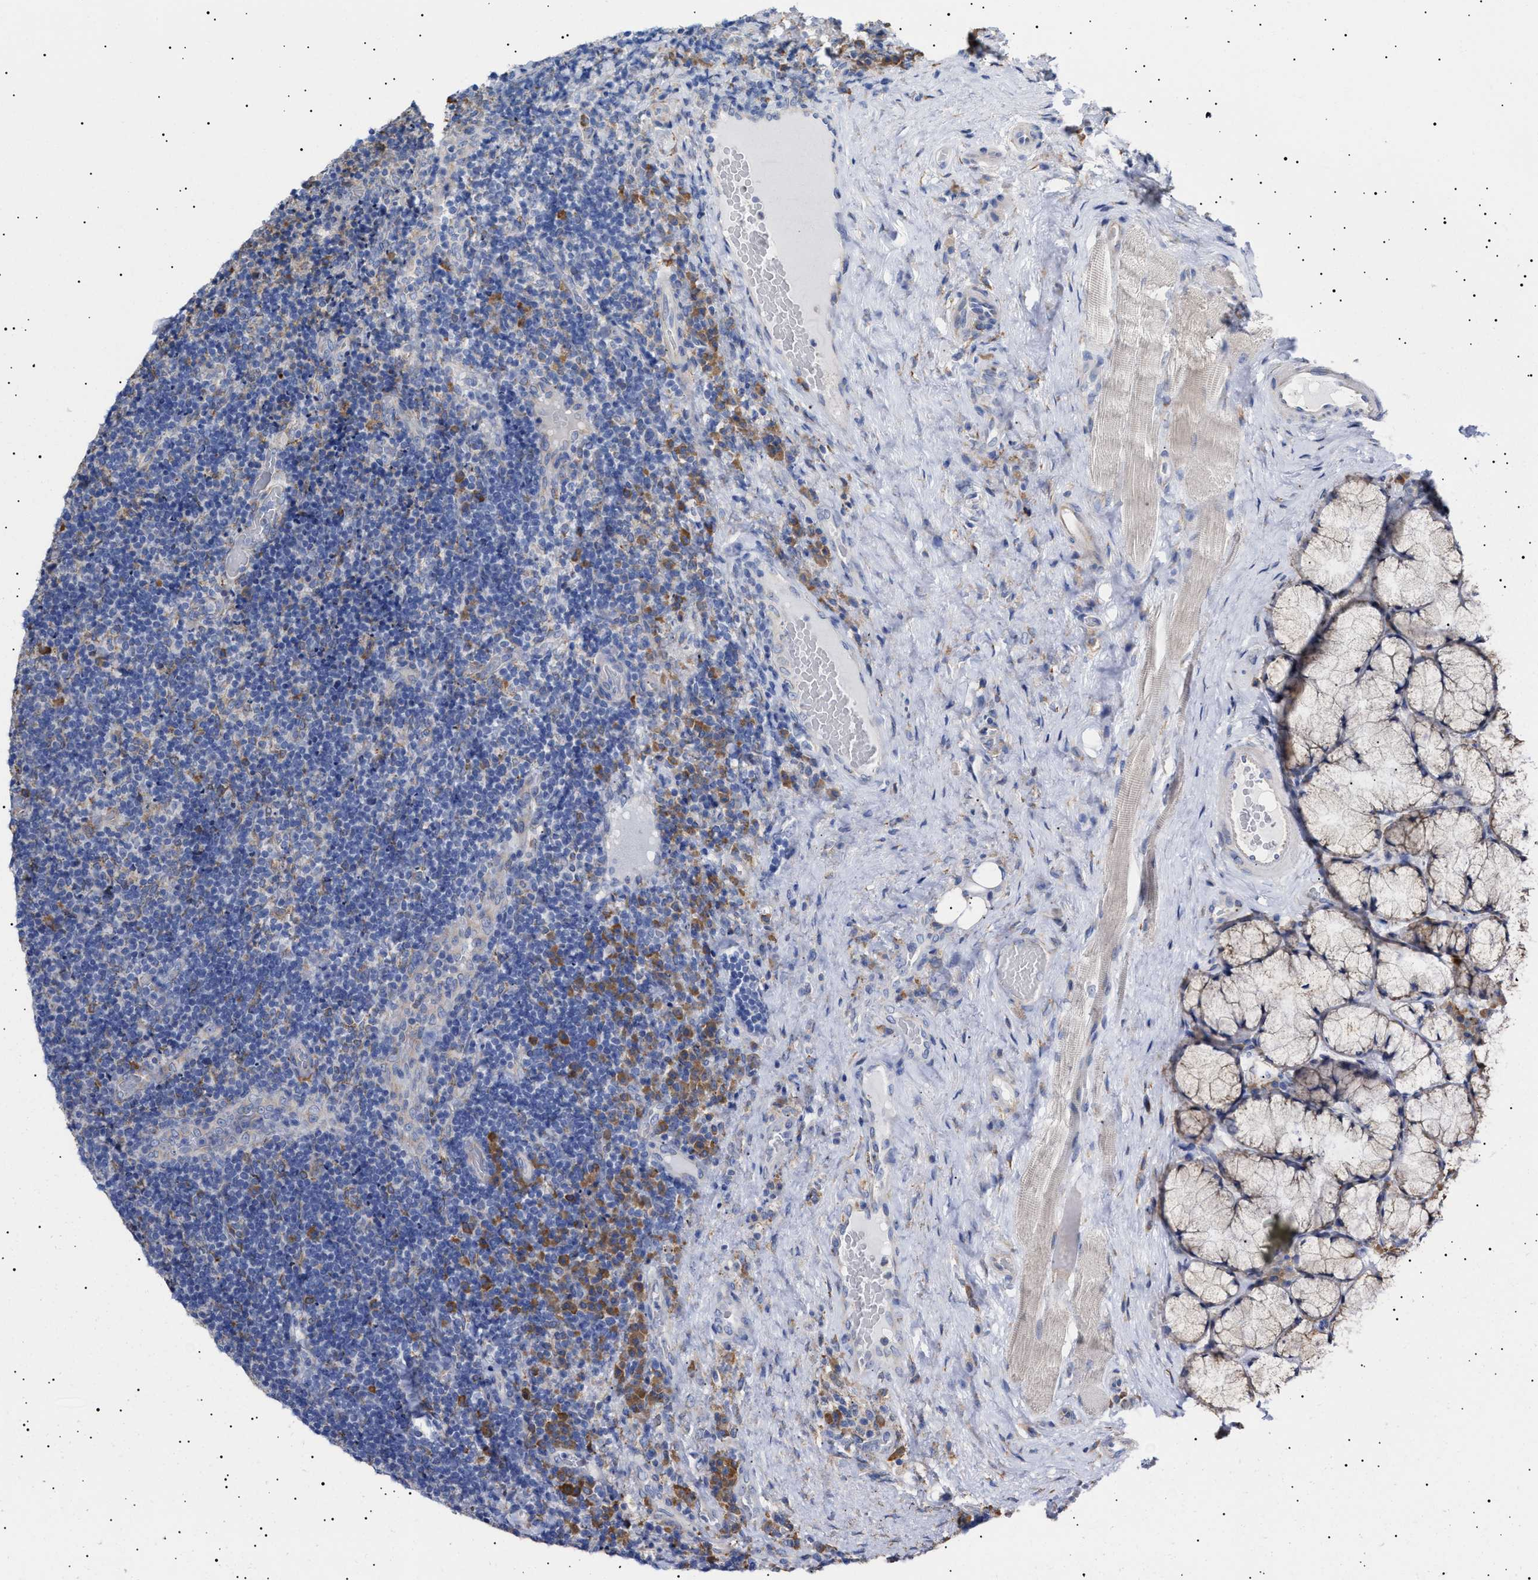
{"staining": {"intensity": "moderate", "quantity": "<25%", "location": "cytoplasmic/membranous"}, "tissue": "lymphoma", "cell_type": "Tumor cells", "image_type": "cancer", "snomed": [{"axis": "morphology", "description": "Malignant lymphoma, non-Hodgkin's type, High grade"}, {"axis": "topography", "description": "Tonsil"}], "caption": "A high-resolution micrograph shows immunohistochemistry (IHC) staining of lymphoma, which reveals moderate cytoplasmic/membranous staining in approximately <25% of tumor cells. The staining was performed using DAB, with brown indicating positive protein expression. Nuclei are stained blue with hematoxylin.", "gene": "ERCC6L2", "patient": {"sex": "female", "age": 36}}